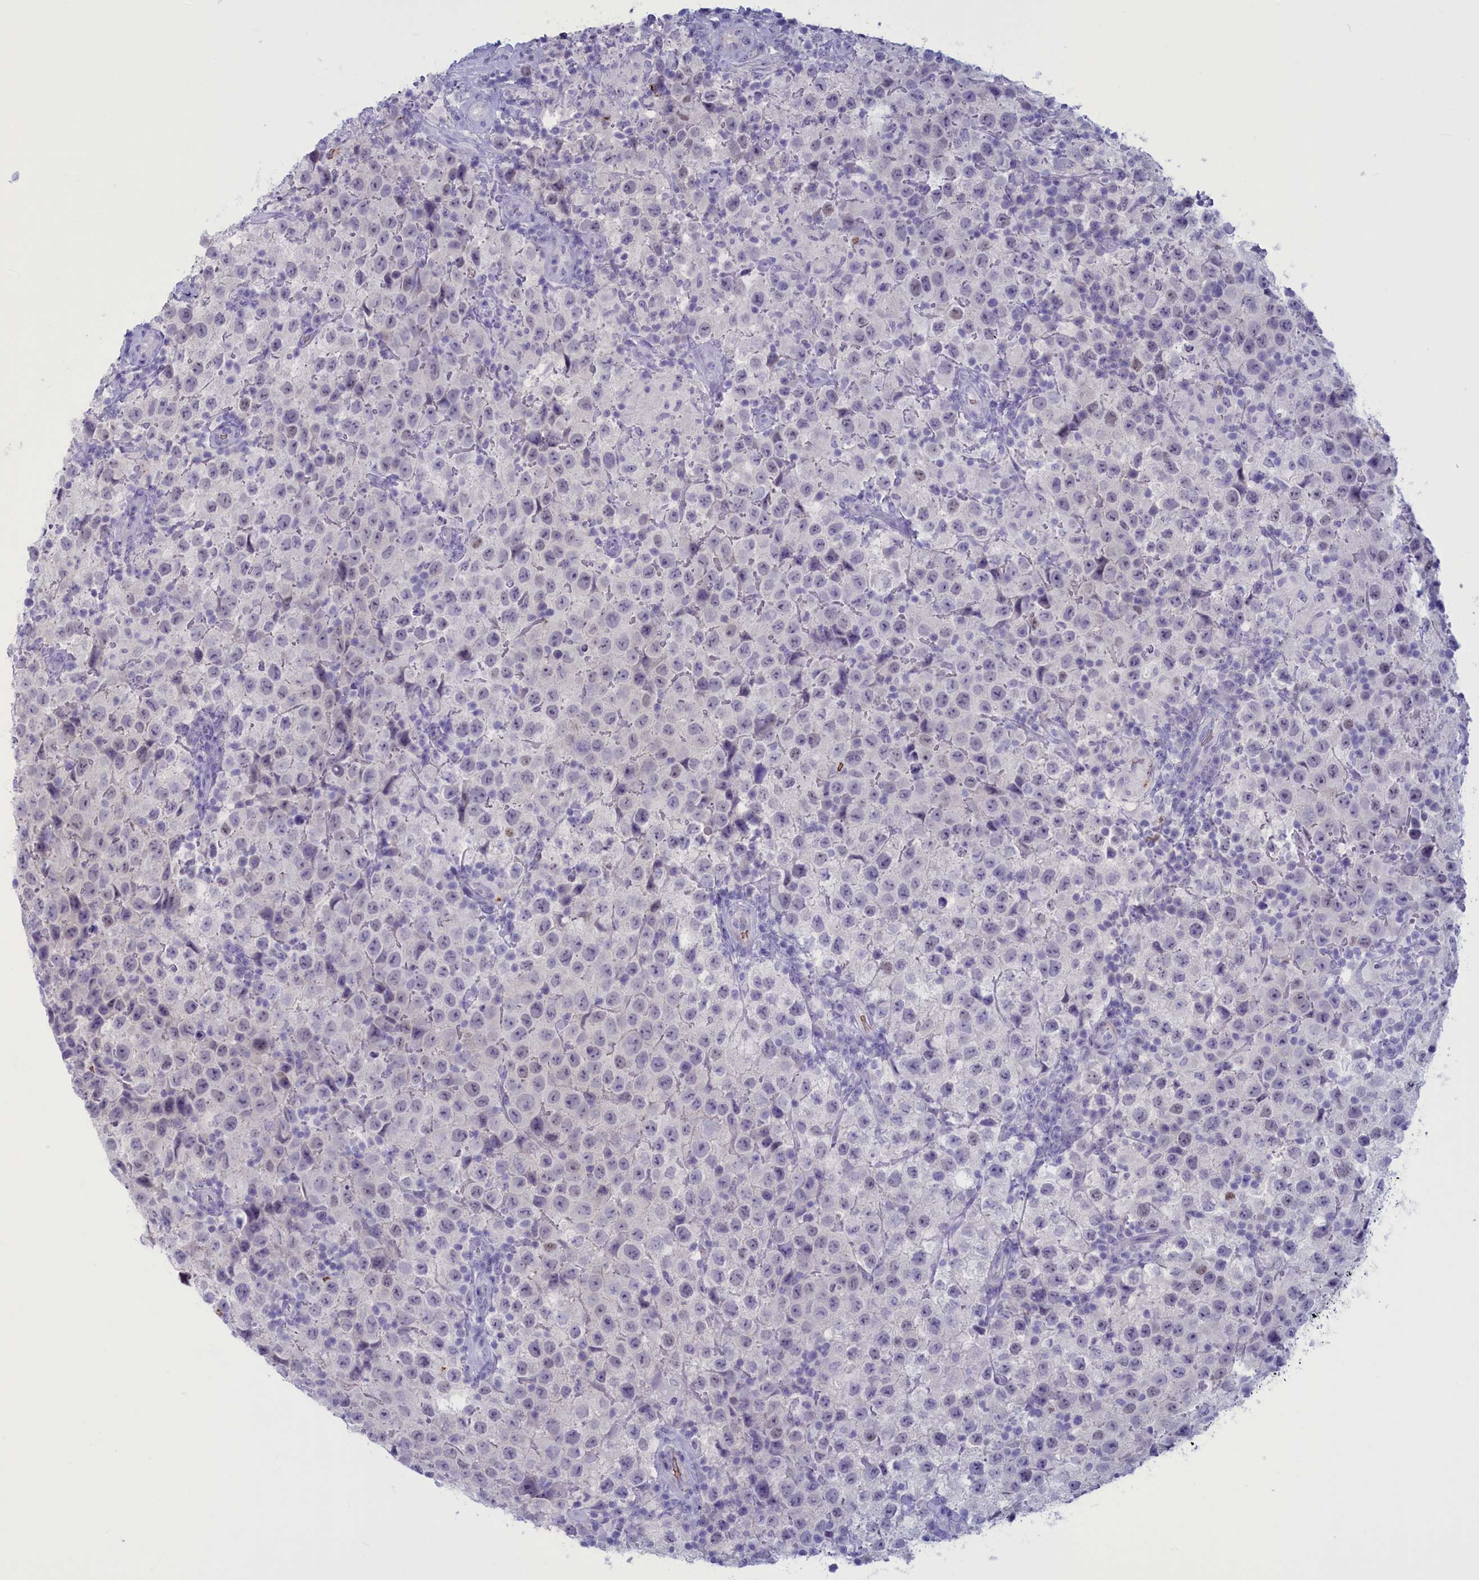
{"staining": {"intensity": "negative", "quantity": "none", "location": "none"}, "tissue": "testis cancer", "cell_type": "Tumor cells", "image_type": "cancer", "snomed": [{"axis": "morphology", "description": "Seminoma, NOS"}, {"axis": "morphology", "description": "Carcinoma, Embryonal, NOS"}, {"axis": "topography", "description": "Testis"}], "caption": "This is an IHC image of human testis cancer (embryonal carcinoma). There is no staining in tumor cells.", "gene": "GAPDHS", "patient": {"sex": "male", "age": 41}}